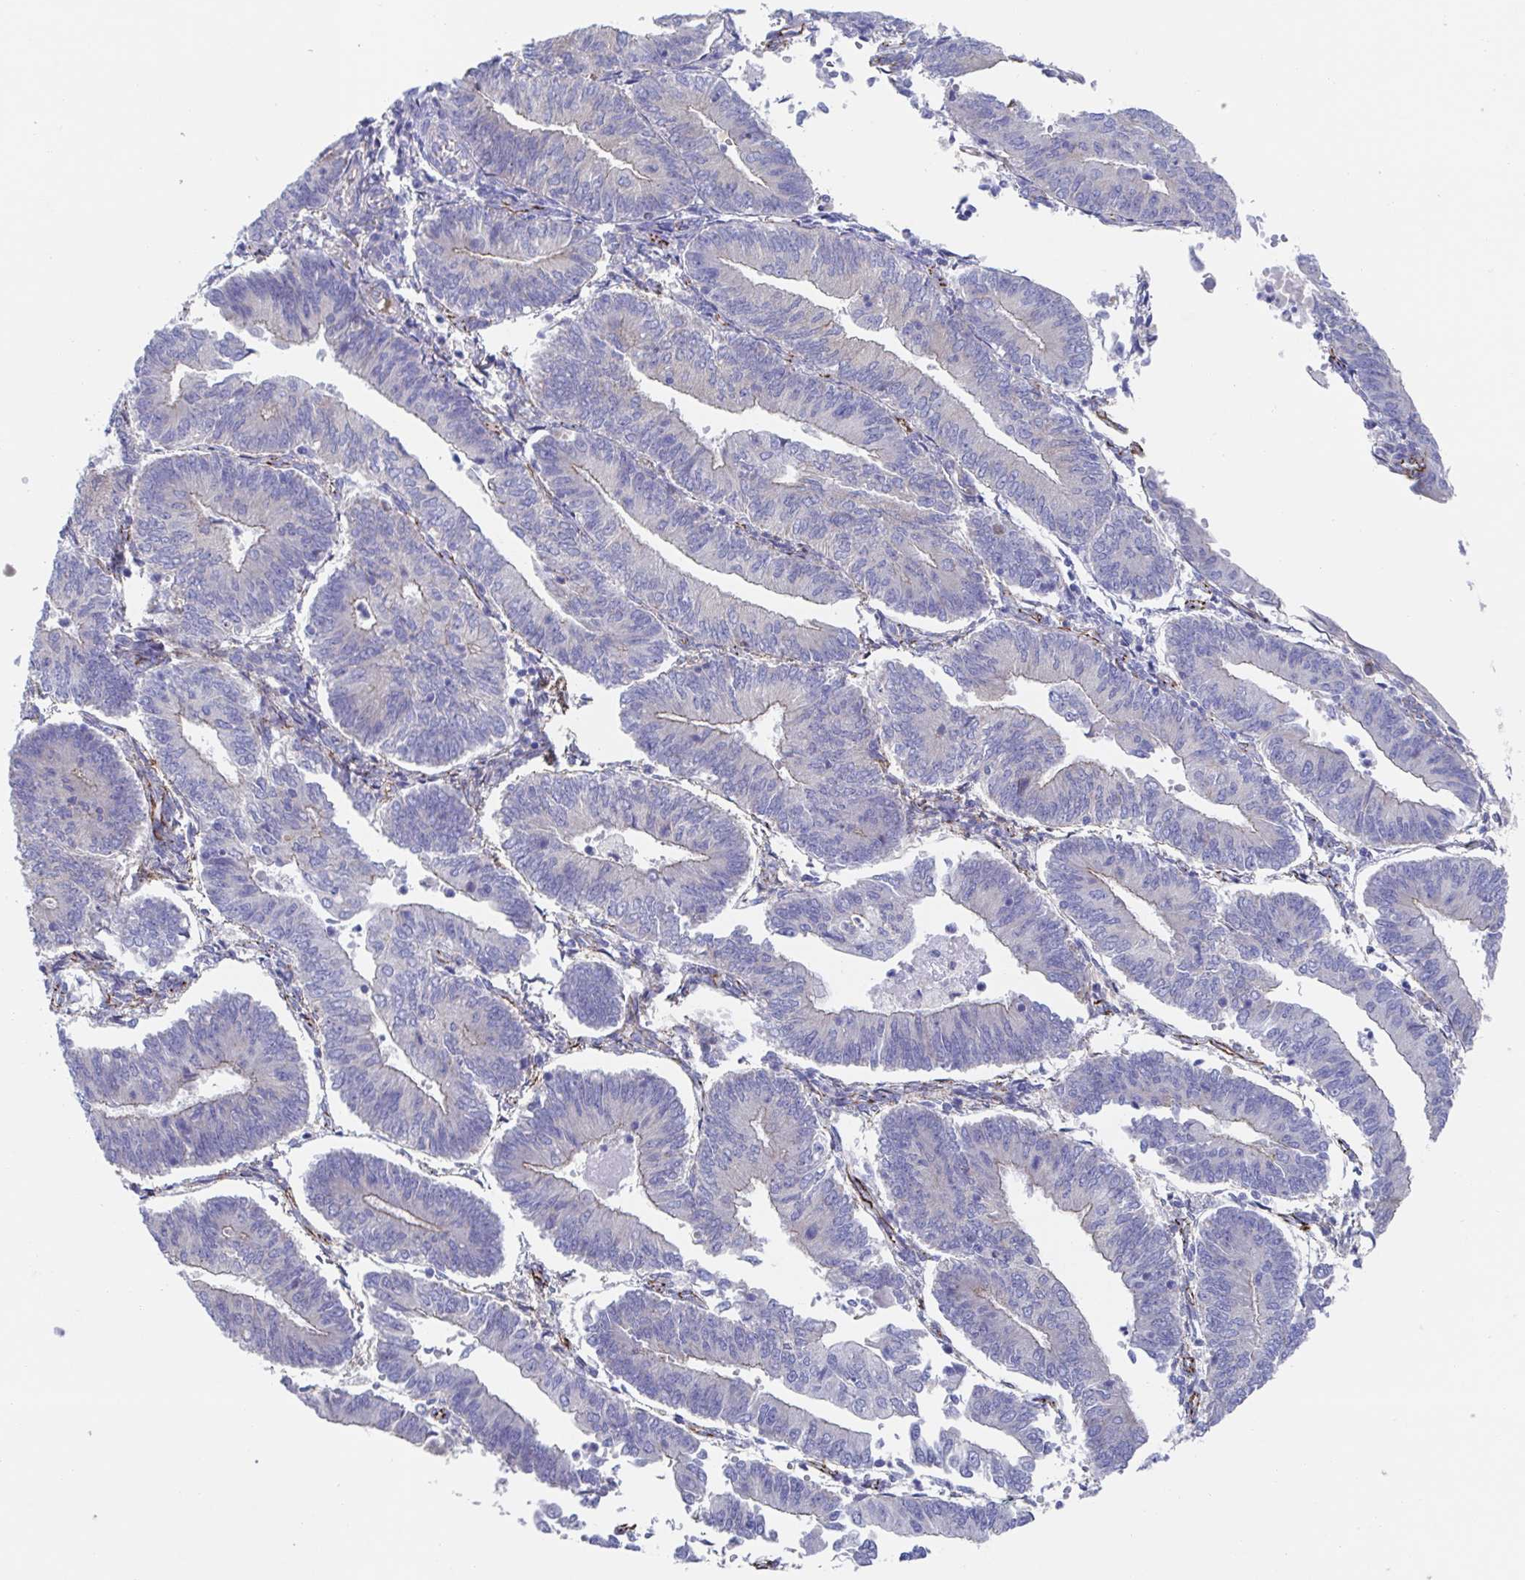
{"staining": {"intensity": "weak", "quantity": "<25%", "location": "cytoplasmic/membranous"}, "tissue": "endometrial cancer", "cell_type": "Tumor cells", "image_type": "cancer", "snomed": [{"axis": "morphology", "description": "Adenocarcinoma, NOS"}, {"axis": "topography", "description": "Endometrium"}], "caption": "Immunohistochemistry image of neoplastic tissue: endometrial cancer stained with DAB (3,3'-diaminobenzidine) reveals no significant protein expression in tumor cells.", "gene": "CDH2", "patient": {"sex": "female", "age": 65}}